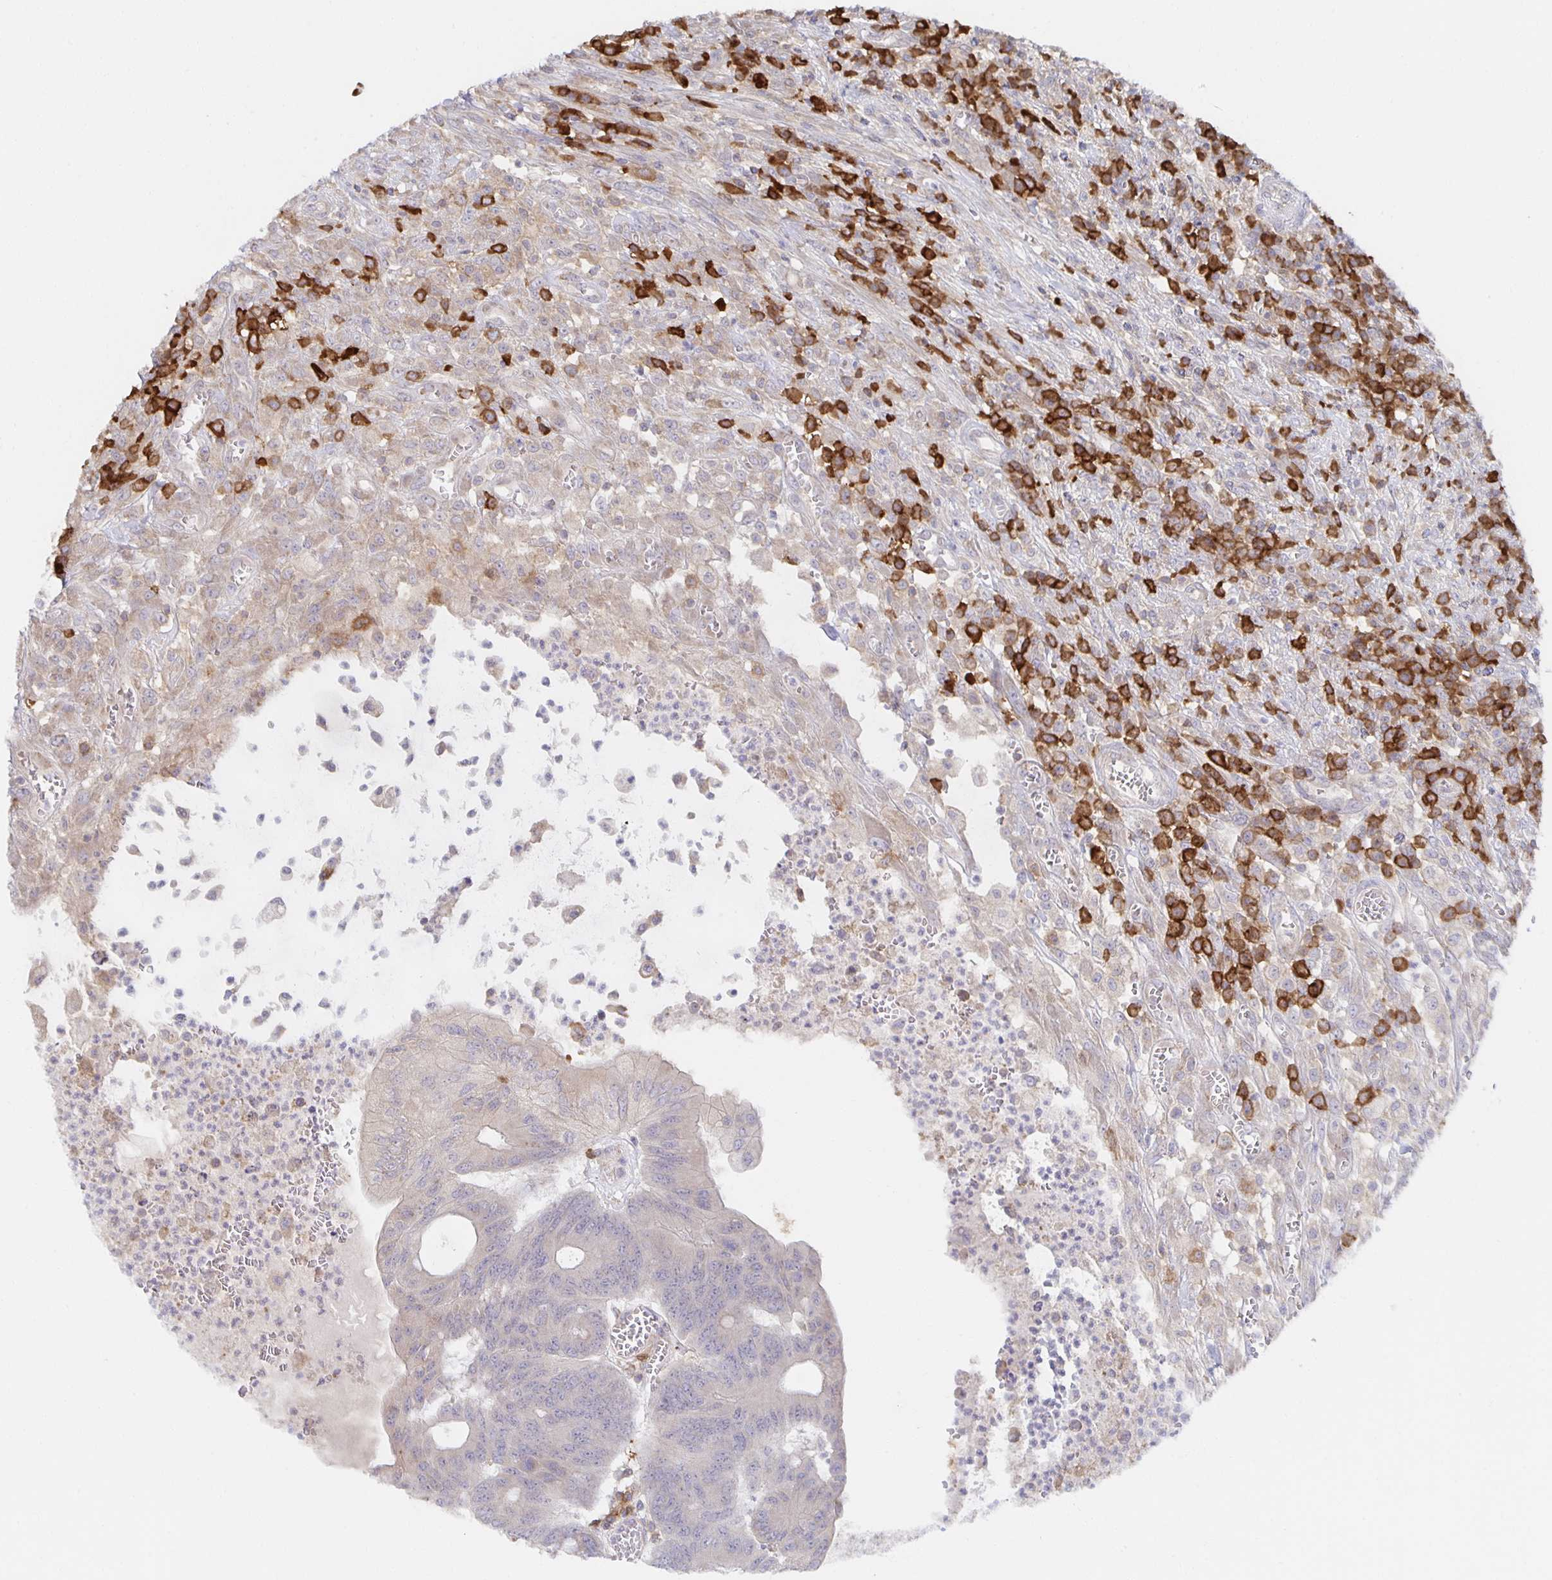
{"staining": {"intensity": "negative", "quantity": "none", "location": "none"}, "tissue": "colorectal cancer", "cell_type": "Tumor cells", "image_type": "cancer", "snomed": [{"axis": "morphology", "description": "Adenocarcinoma, NOS"}, {"axis": "topography", "description": "Colon"}], "caption": "This histopathology image is of colorectal cancer (adenocarcinoma) stained with immunohistochemistry to label a protein in brown with the nuclei are counter-stained blue. There is no expression in tumor cells.", "gene": "BAD", "patient": {"sex": "male", "age": 65}}